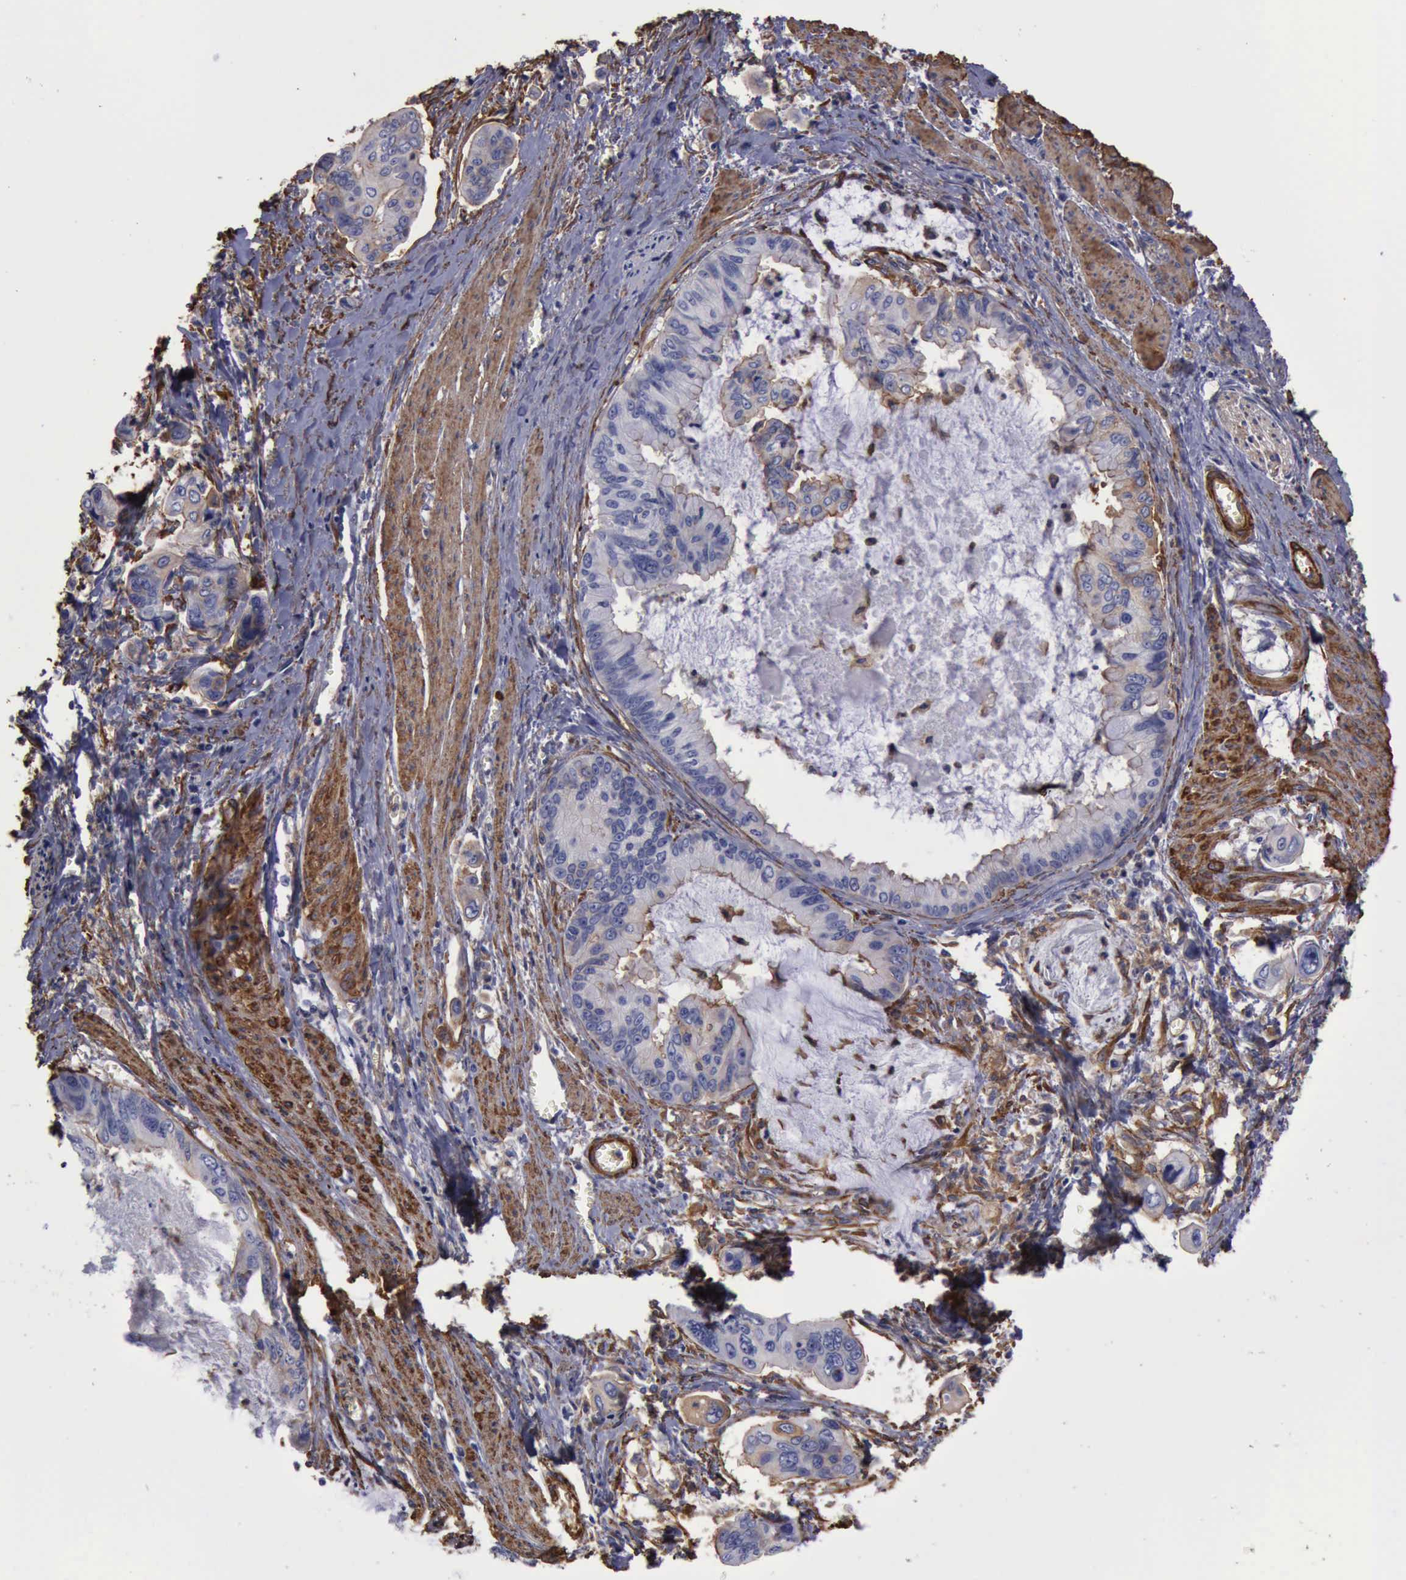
{"staining": {"intensity": "weak", "quantity": "<25%", "location": "cytoplasmic/membranous"}, "tissue": "stomach cancer", "cell_type": "Tumor cells", "image_type": "cancer", "snomed": [{"axis": "morphology", "description": "Adenocarcinoma, NOS"}, {"axis": "topography", "description": "Stomach, upper"}], "caption": "Tumor cells are negative for brown protein staining in adenocarcinoma (stomach).", "gene": "FLNA", "patient": {"sex": "male", "age": 80}}